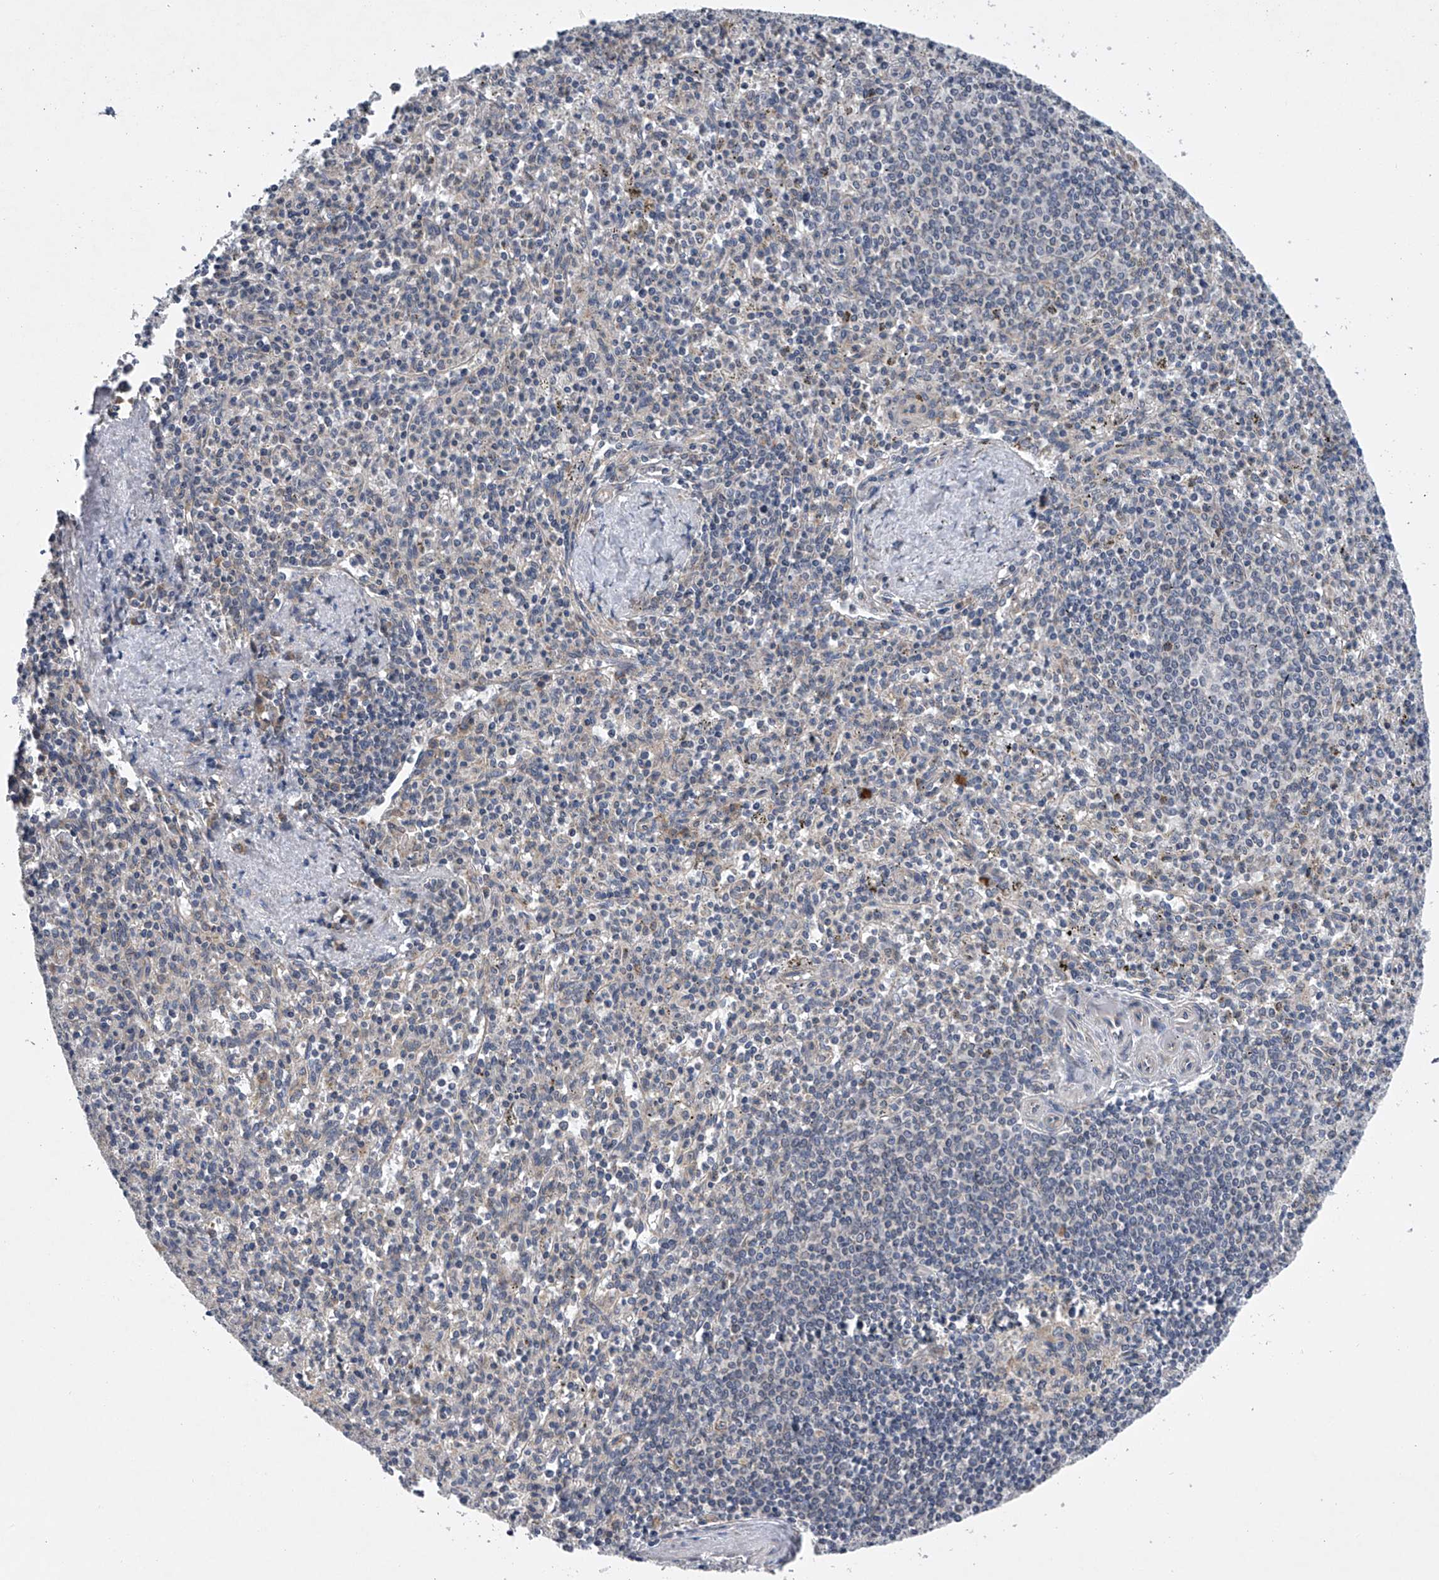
{"staining": {"intensity": "negative", "quantity": "none", "location": "none"}, "tissue": "spleen", "cell_type": "Cells in red pulp", "image_type": "normal", "snomed": [{"axis": "morphology", "description": "Normal tissue, NOS"}, {"axis": "topography", "description": "Spleen"}], "caption": "This is an immunohistochemistry photomicrograph of unremarkable spleen. There is no positivity in cells in red pulp.", "gene": "RNF5", "patient": {"sex": "male", "age": 72}}